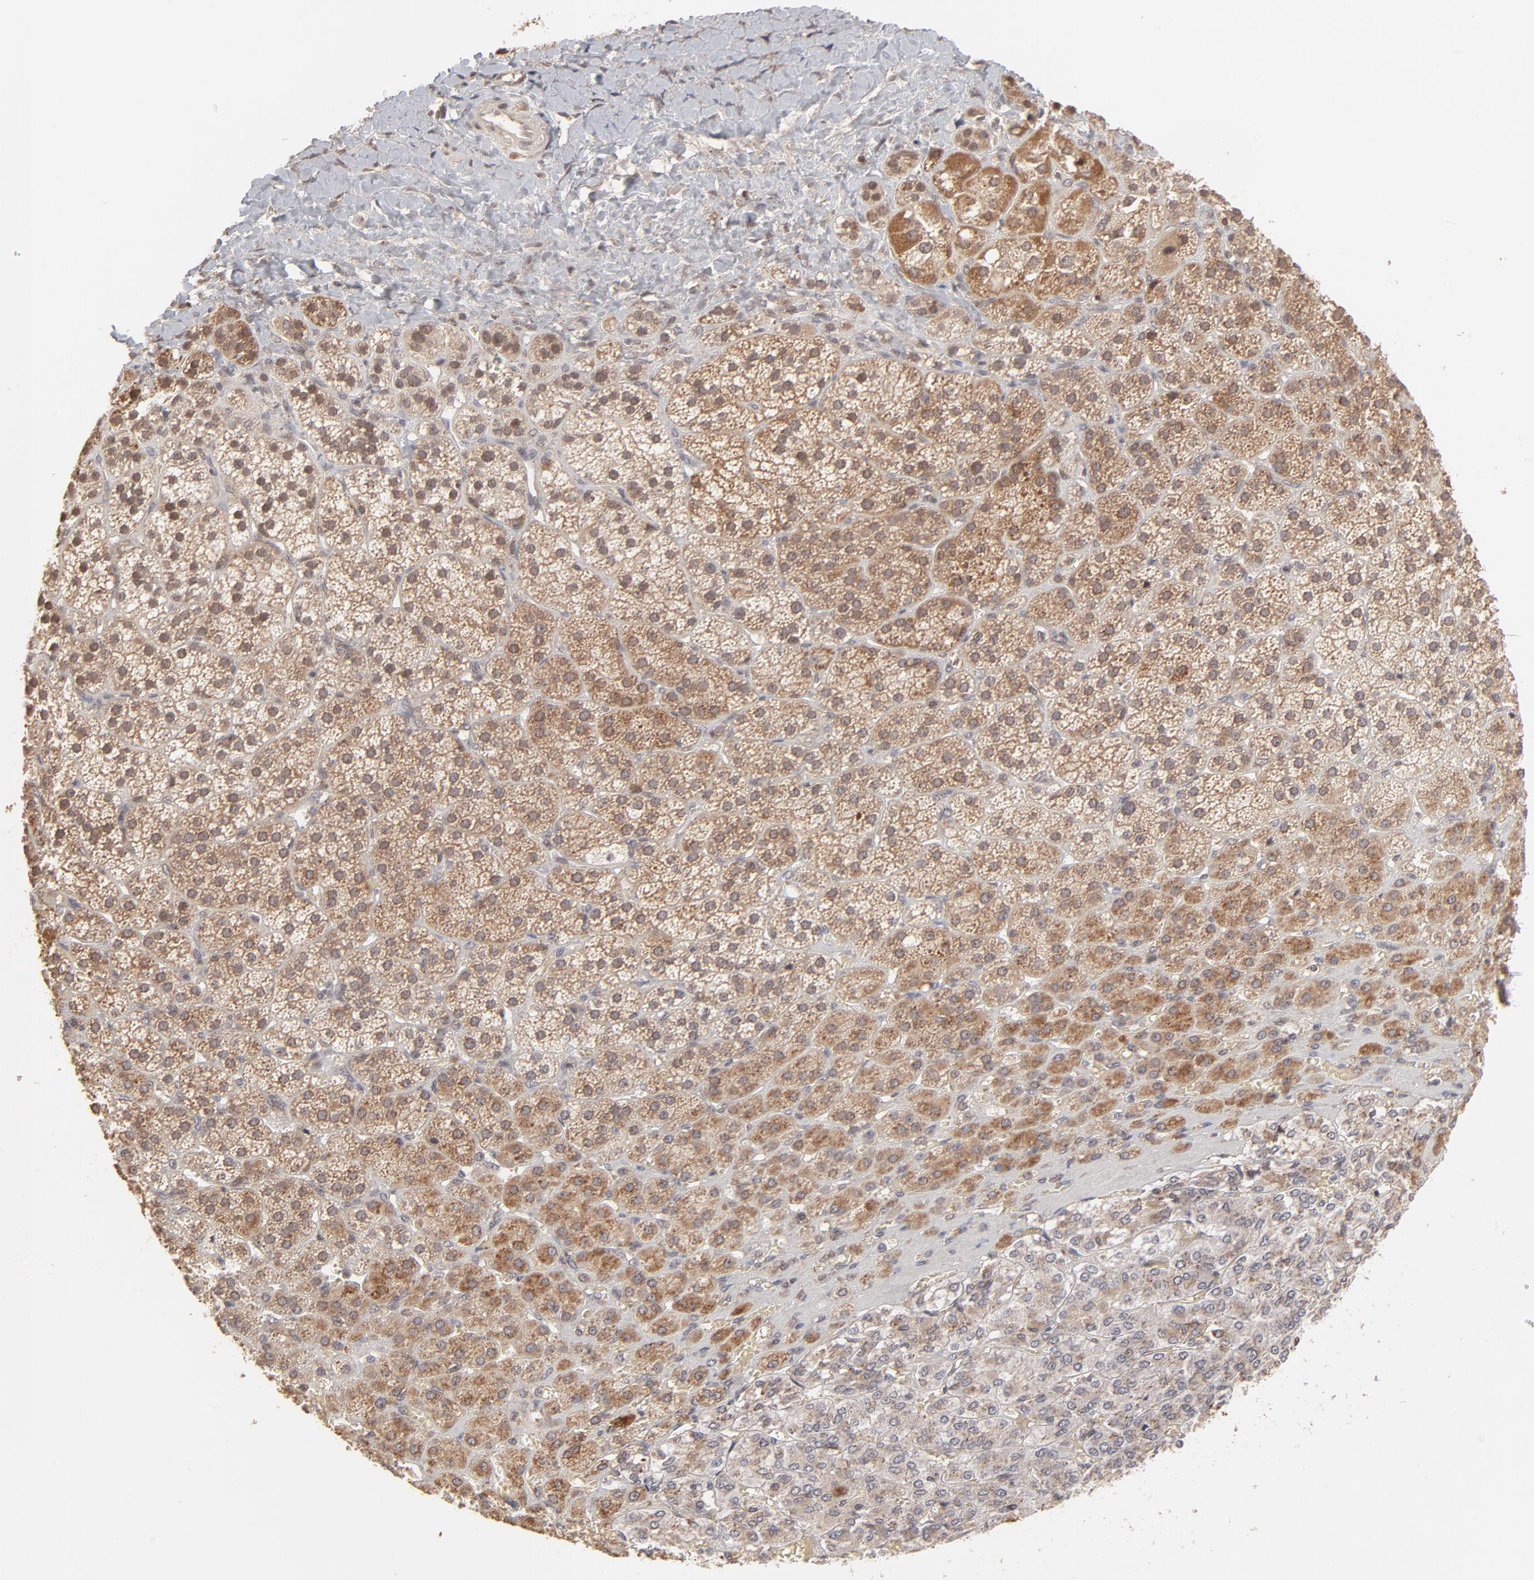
{"staining": {"intensity": "moderate", "quantity": ">75%", "location": "cytoplasmic/membranous,nuclear"}, "tissue": "adrenal gland", "cell_type": "Glandular cells", "image_type": "normal", "snomed": [{"axis": "morphology", "description": "Normal tissue, NOS"}, {"axis": "topography", "description": "Adrenal gland"}], "caption": "Brown immunohistochemical staining in benign human adrenal gland reveals moderate cytoplasmic/membranous,nuclear positivity in about >75% of glandular cells. The protein of interest is shown in brown color, while the nuclei are stained blue.", "gene": "ARIH1", "patient": {"sex": "female", "age": 71}}